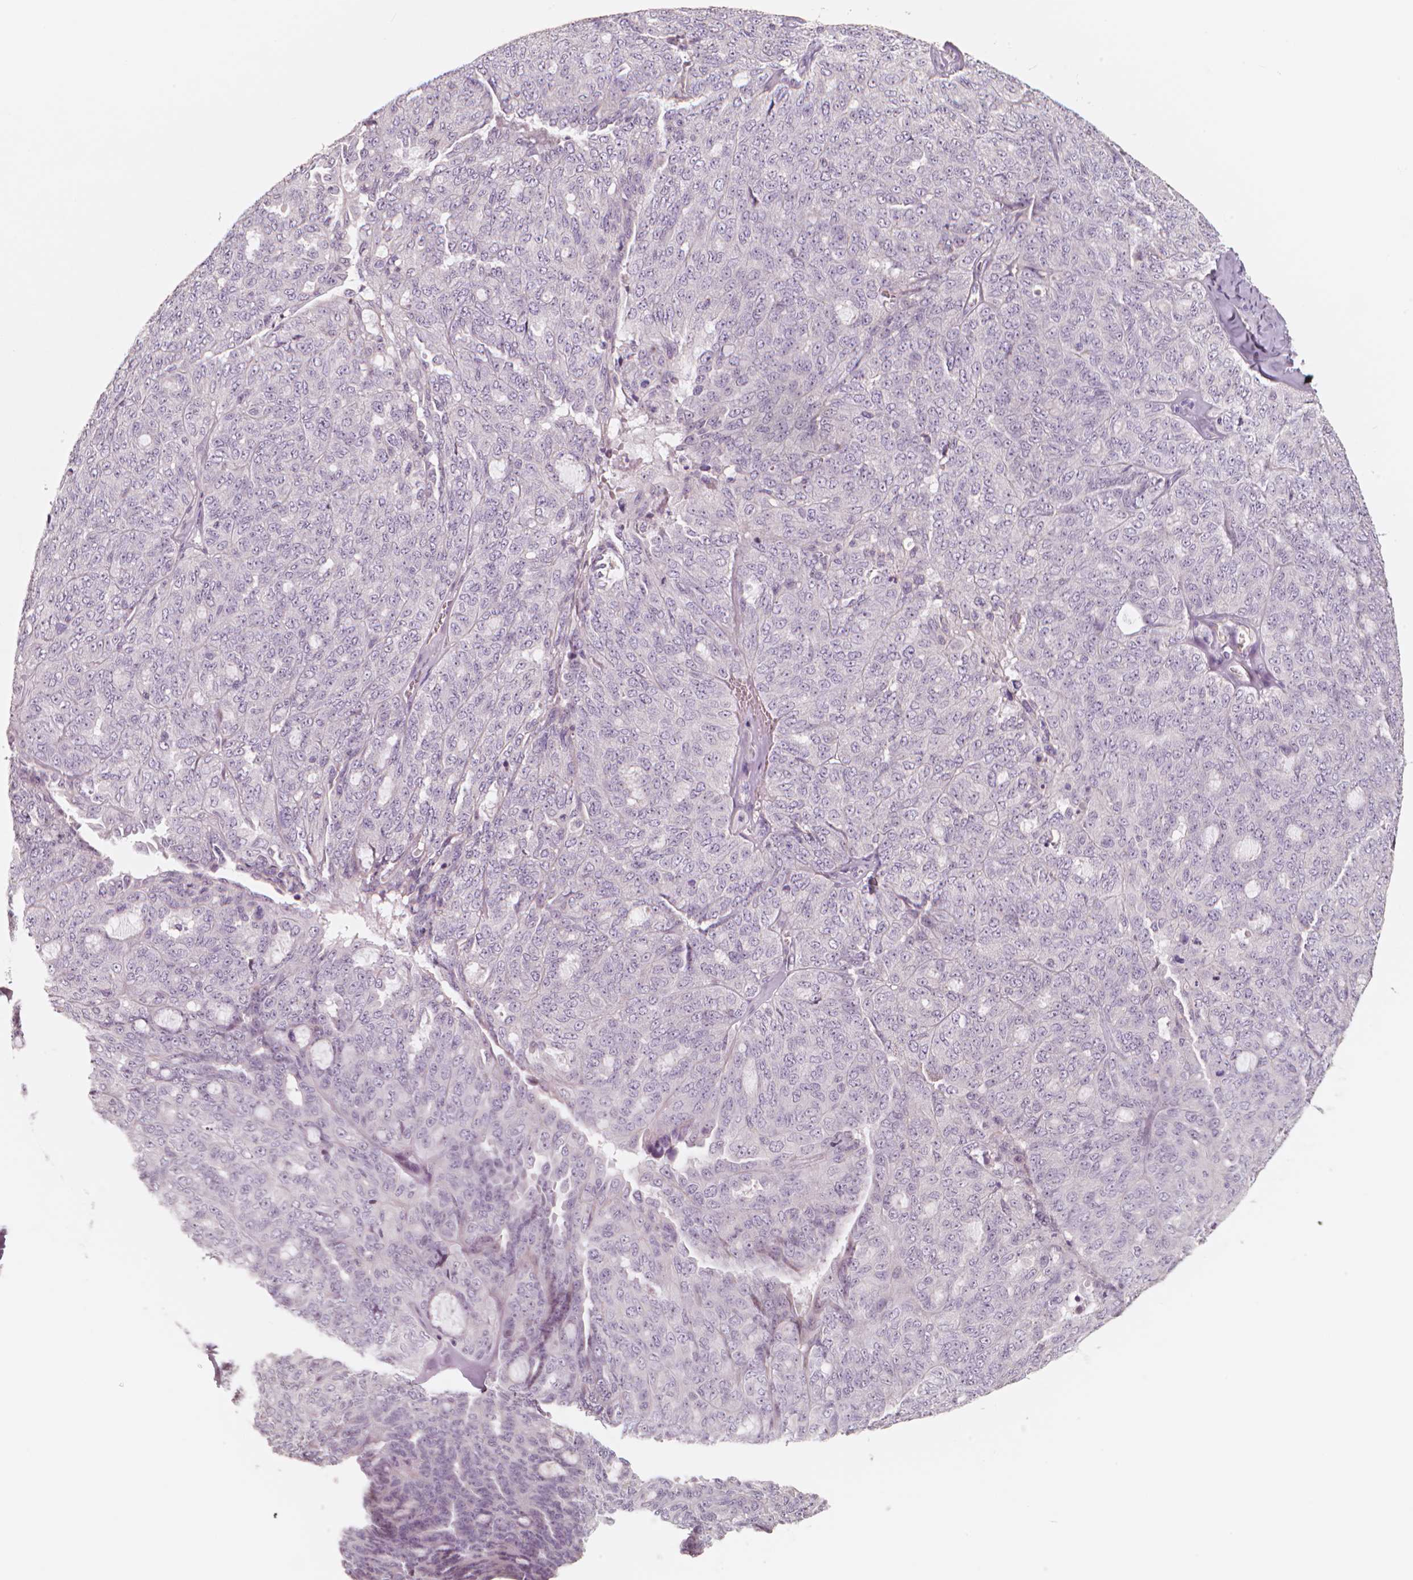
{"staining": {"intensity": "negative", "quantity": "none", "location": "none"}, "tissue": "ovarian cancer", "cell_type": "Tumor cells", "image_type": "cancer", "snomed": [{"axis": "morphology", "description": "Cystadenocarcinoma, serous, NOS"}, {"axis": "topography", "description": "Ovary"}], "caption": "A histopathology image of ovarian cancer (serous cystadenocarcinoma) stained for a protein displays no brown staining in tumor cells.", "gene": "RNASE7", "patient": {"sex": "female", "age": 71}}